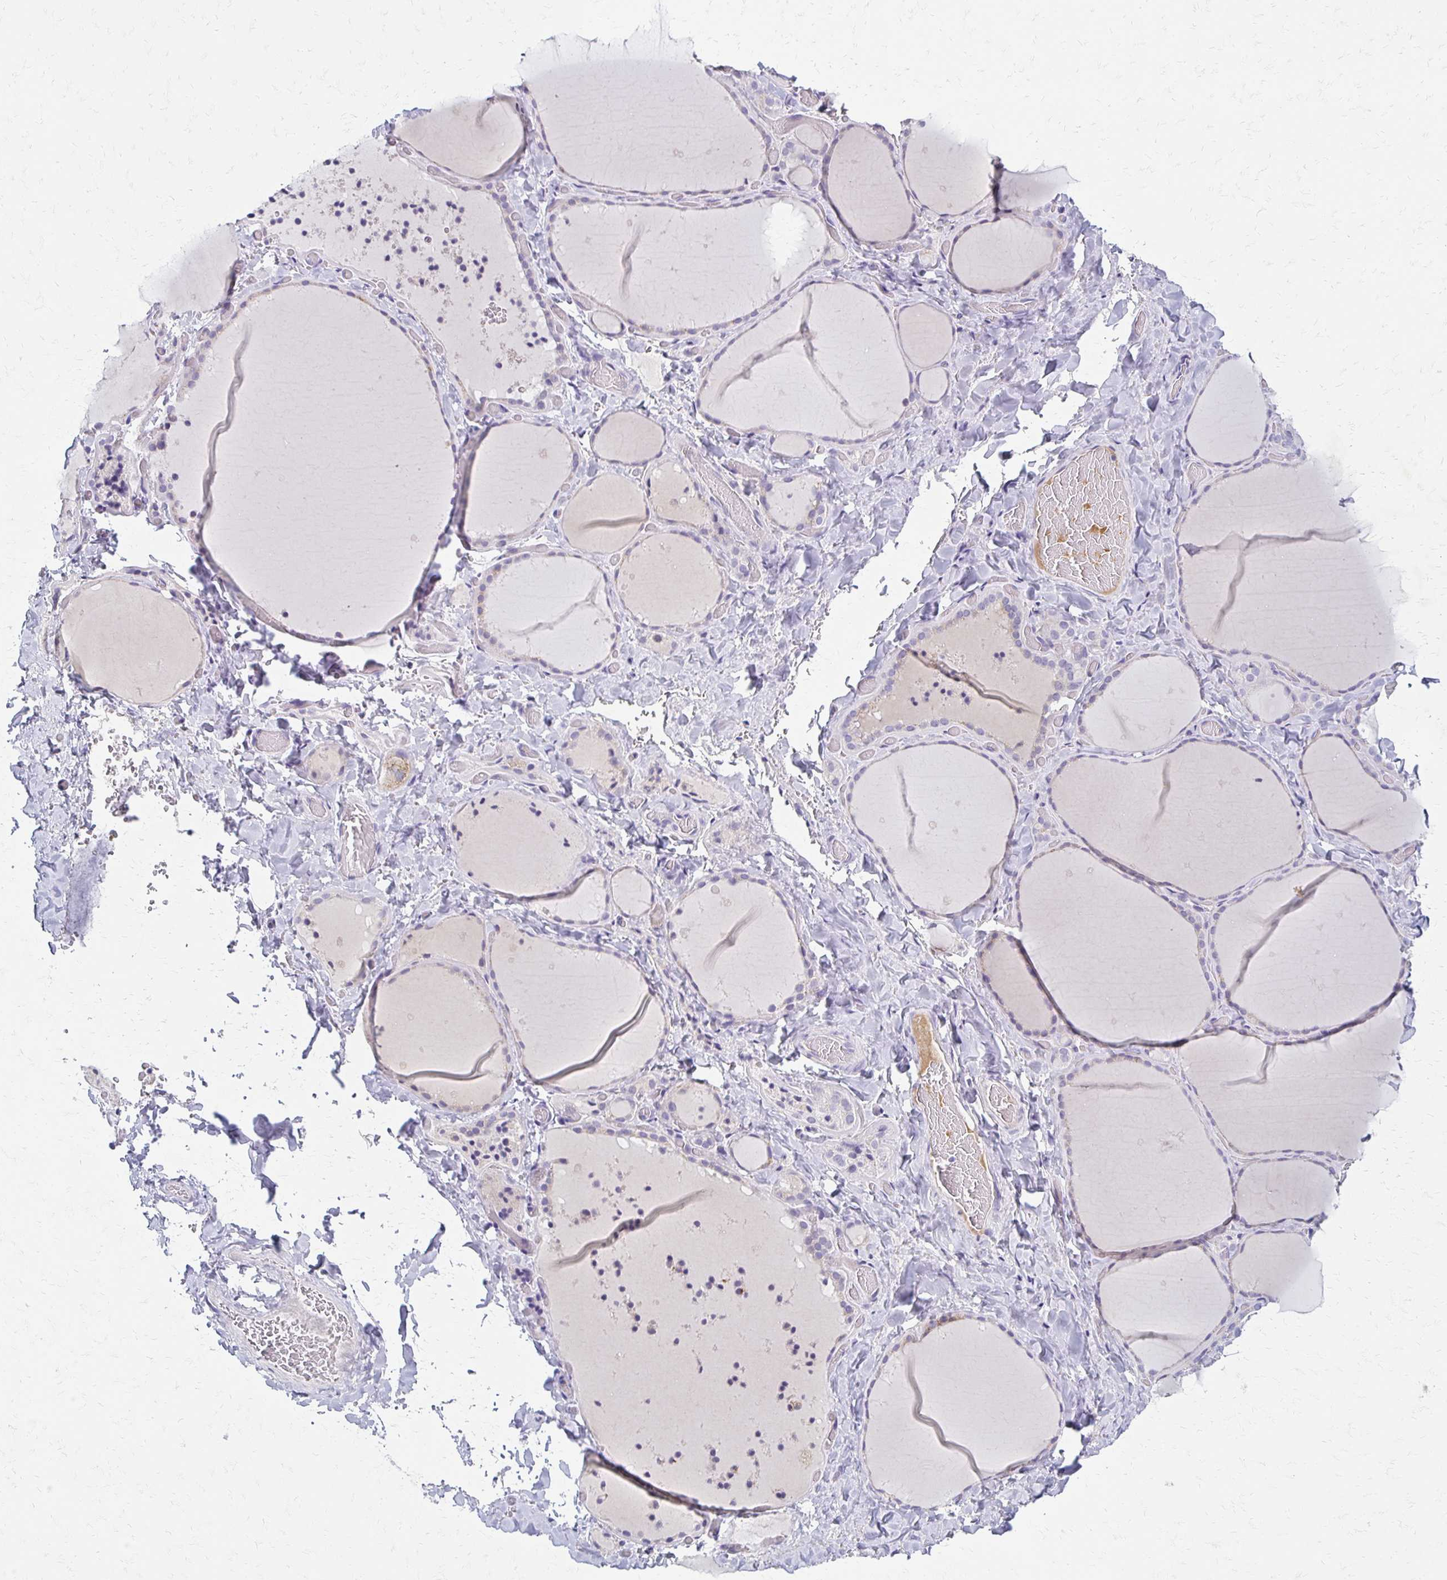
{"staining": {"intensity": "negative", "quantity": "none", "location": "none"}, "tissue": "thyroid gland", "cell_type": "Glandular cells", "image_type": "normal", "snomed": [{"axis": "morphology", "description": "Normal tissue, NOS"}, {"axis": "topography", "description": "Thyroid gland"}], "caption": "Image shows no significant protein expression in glandular cells of normal thyroid gland. Nuclei are stained in blue.", "gene": "BBS12", "patient": {"sex": "female", "age": 36}}